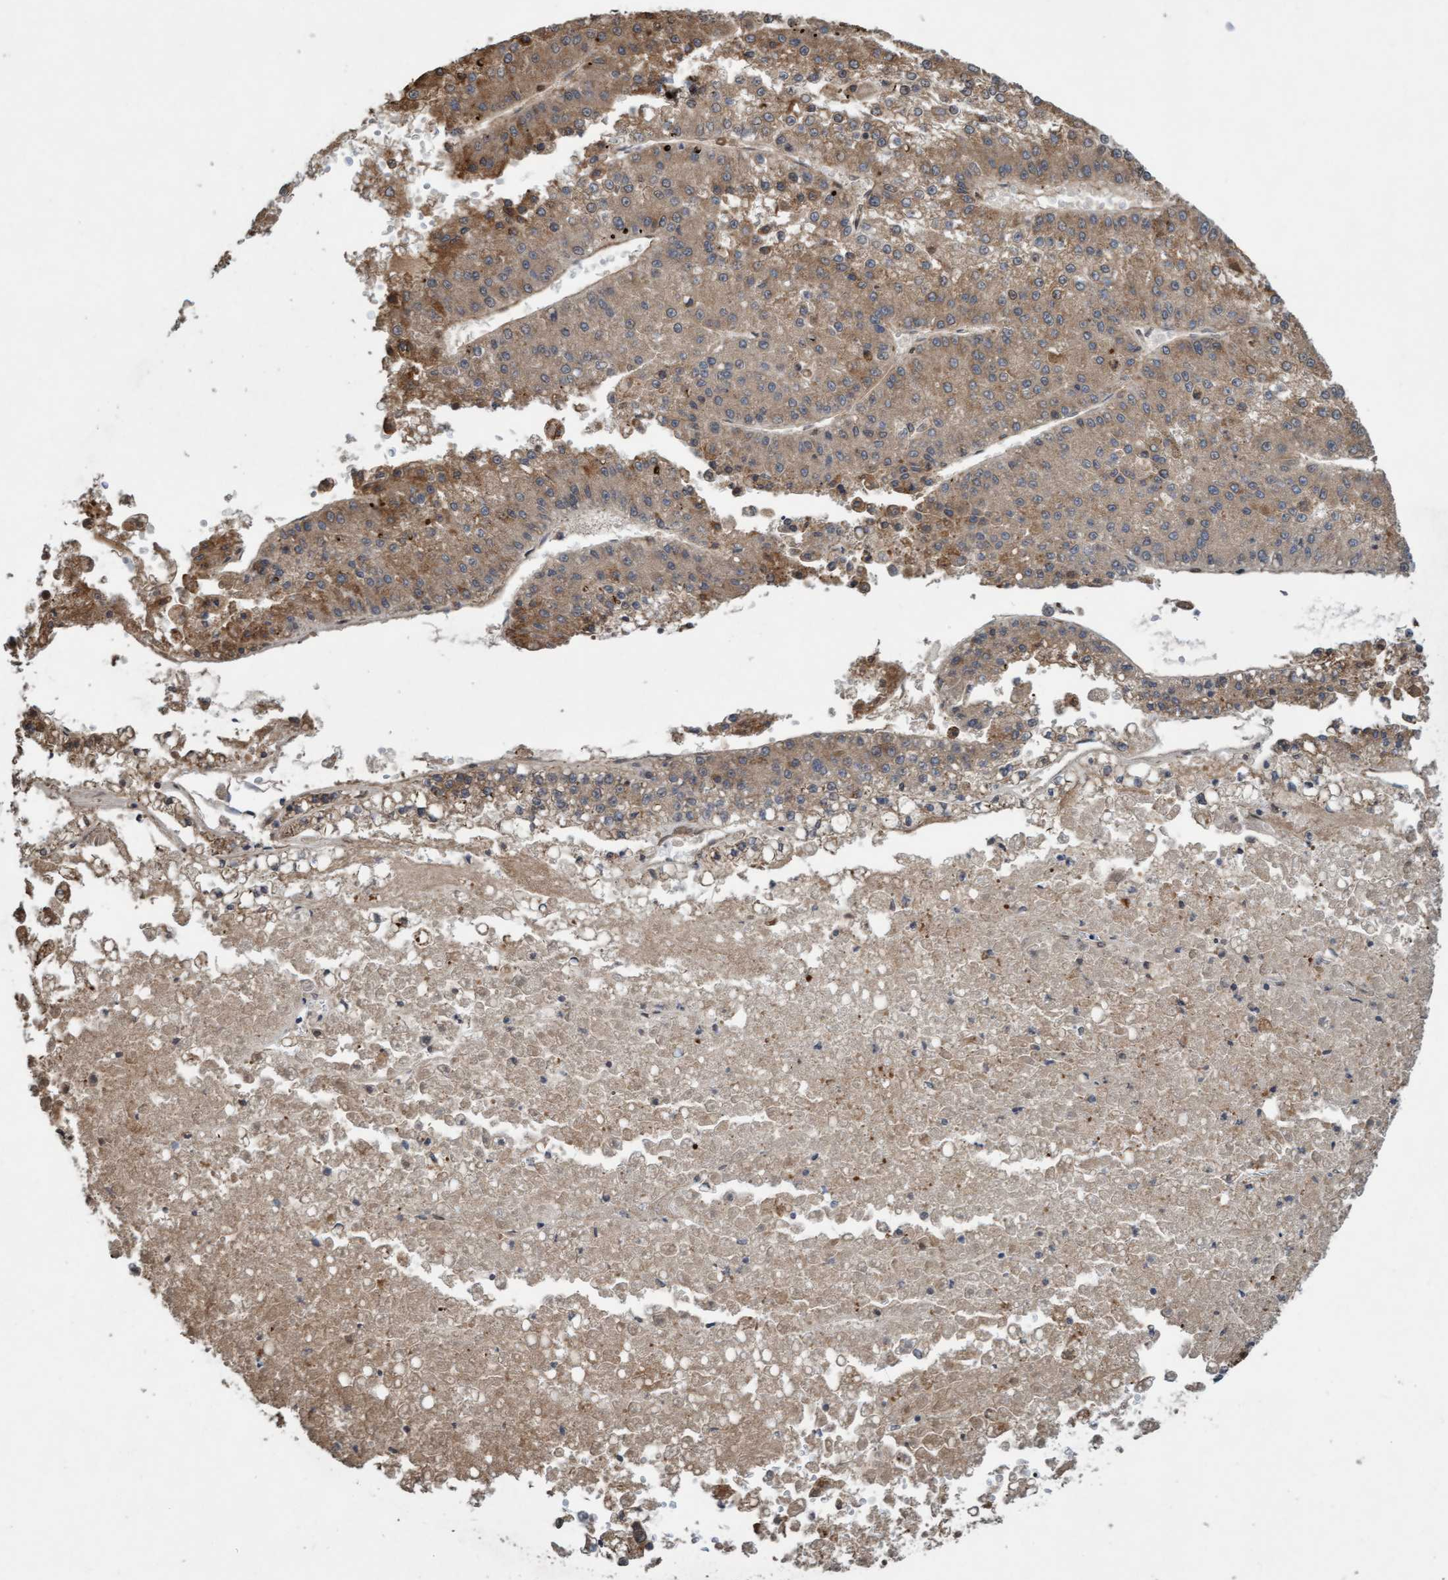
{"staining": {"intensity": "moderate", "quantity": ">75%", "location": "cytoplasmic/membranous"}, "tissue": "liver cancer", "cell_type": "Tumor cells", "image_type": "cancer", "snomed": [{"axis": "morphology", "description": "Carcinoma, Hepatocellular, NOS"}, {"axis": "topography", "description": "Liver"}], "caption": "Liver hepatocellular carcinoma was stained to show a protein in brown. There is medium levels of moderate cytoplasmic/membranous positivity in approximately >75% of tumor cells. (IHC, brightfield microscopy, high magnification).", "gene": "CDC42EP4", "patient": {"sex": "female", "age": 73}}